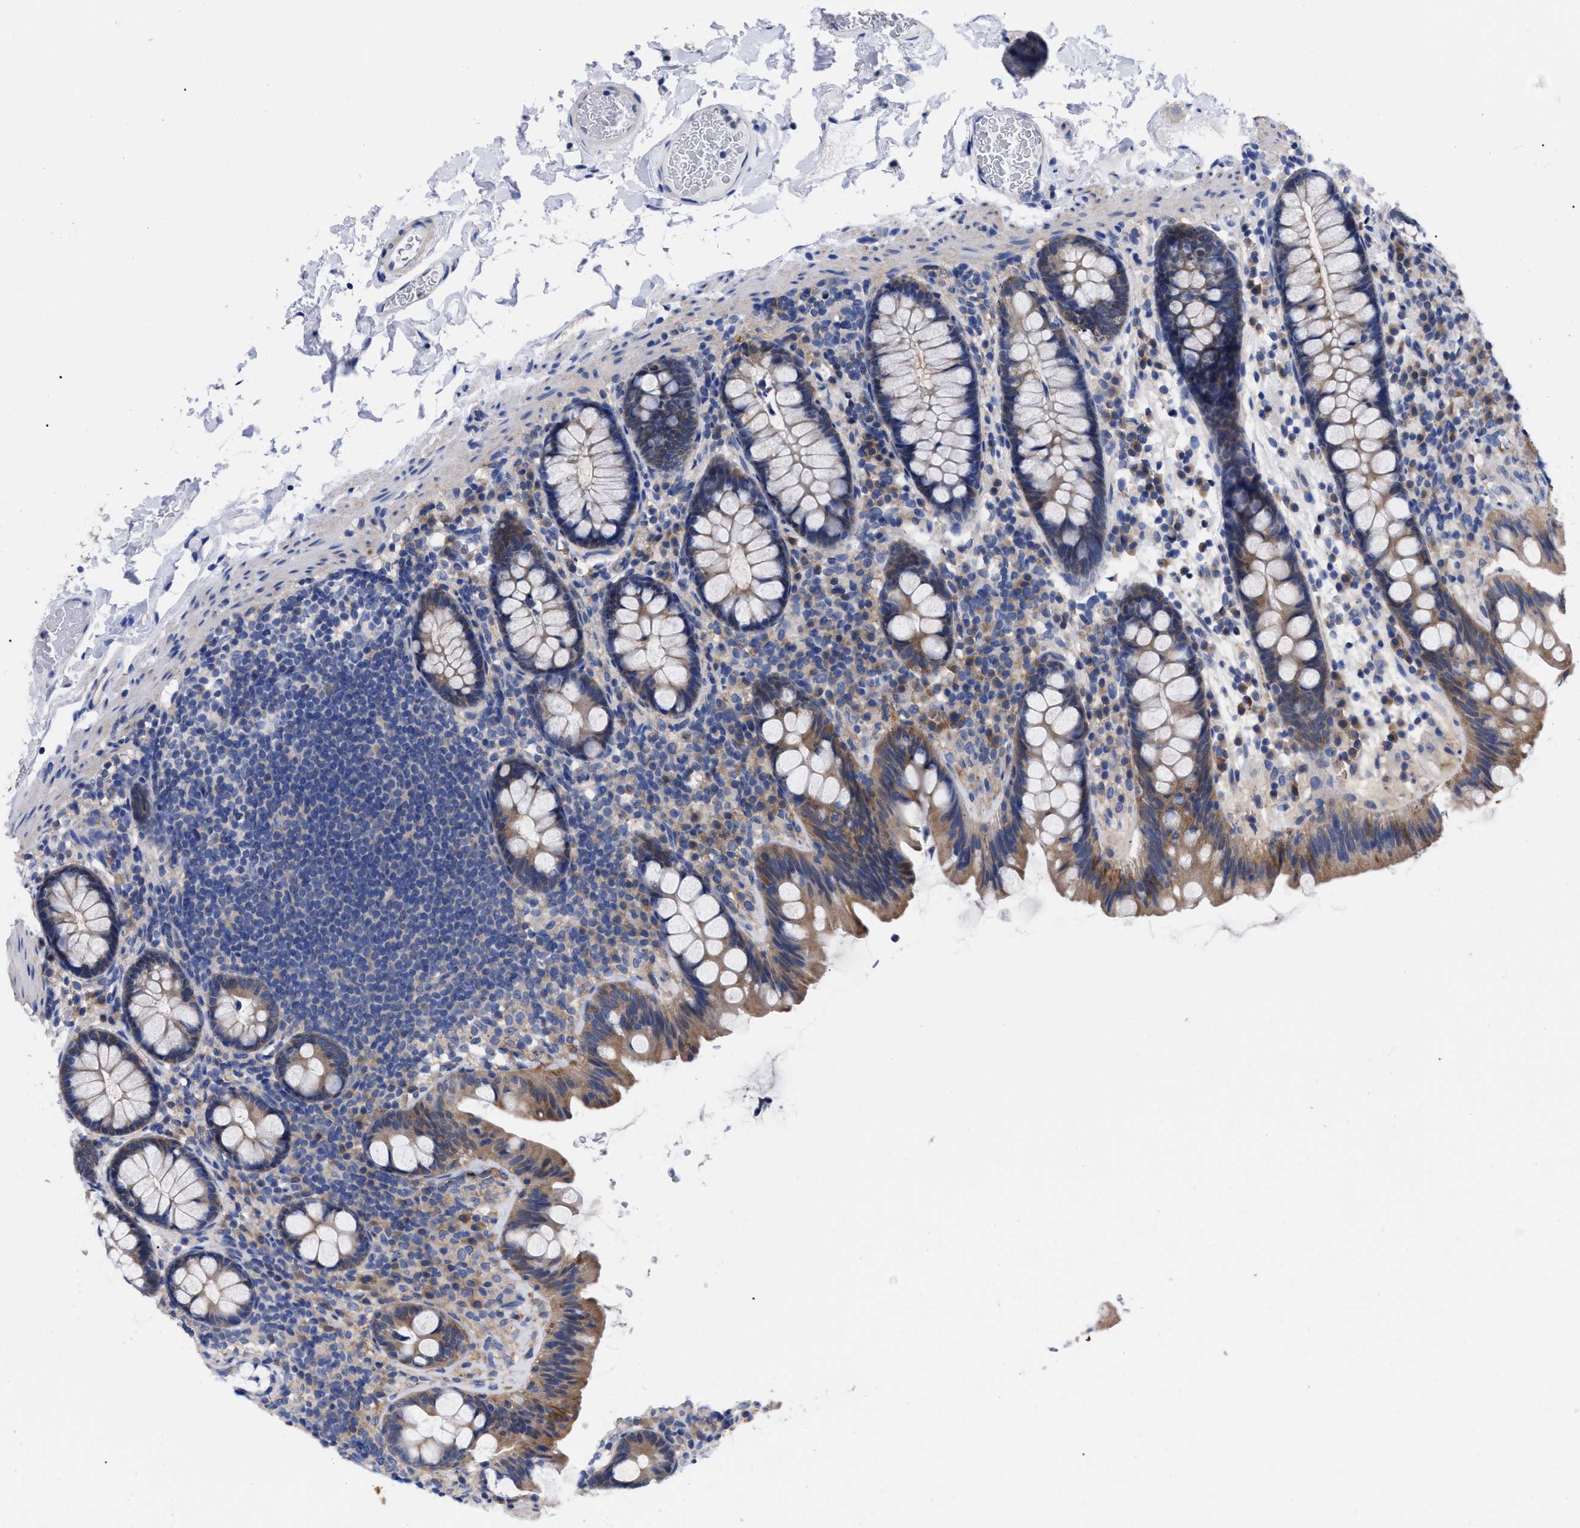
{"staining": {"intensity": "negative", "quantity": "none", "location": "none"}, "tissue": "colon", "cell_type": "Endothelial cells", "image_type": "normal", "snomed": [{"axis": "morphology", "description": "Normal tissue, NOS"}, {"axis": "topography", "description": "Colon"}], "caption": "Immunohistochemistry (IHC) photomicrograph of benign colon: colon stained with DAB shows no significant protein positivity in endothelial cells.", "gene": "RBKS", "patient": {"sex": "female", "age": 80}}